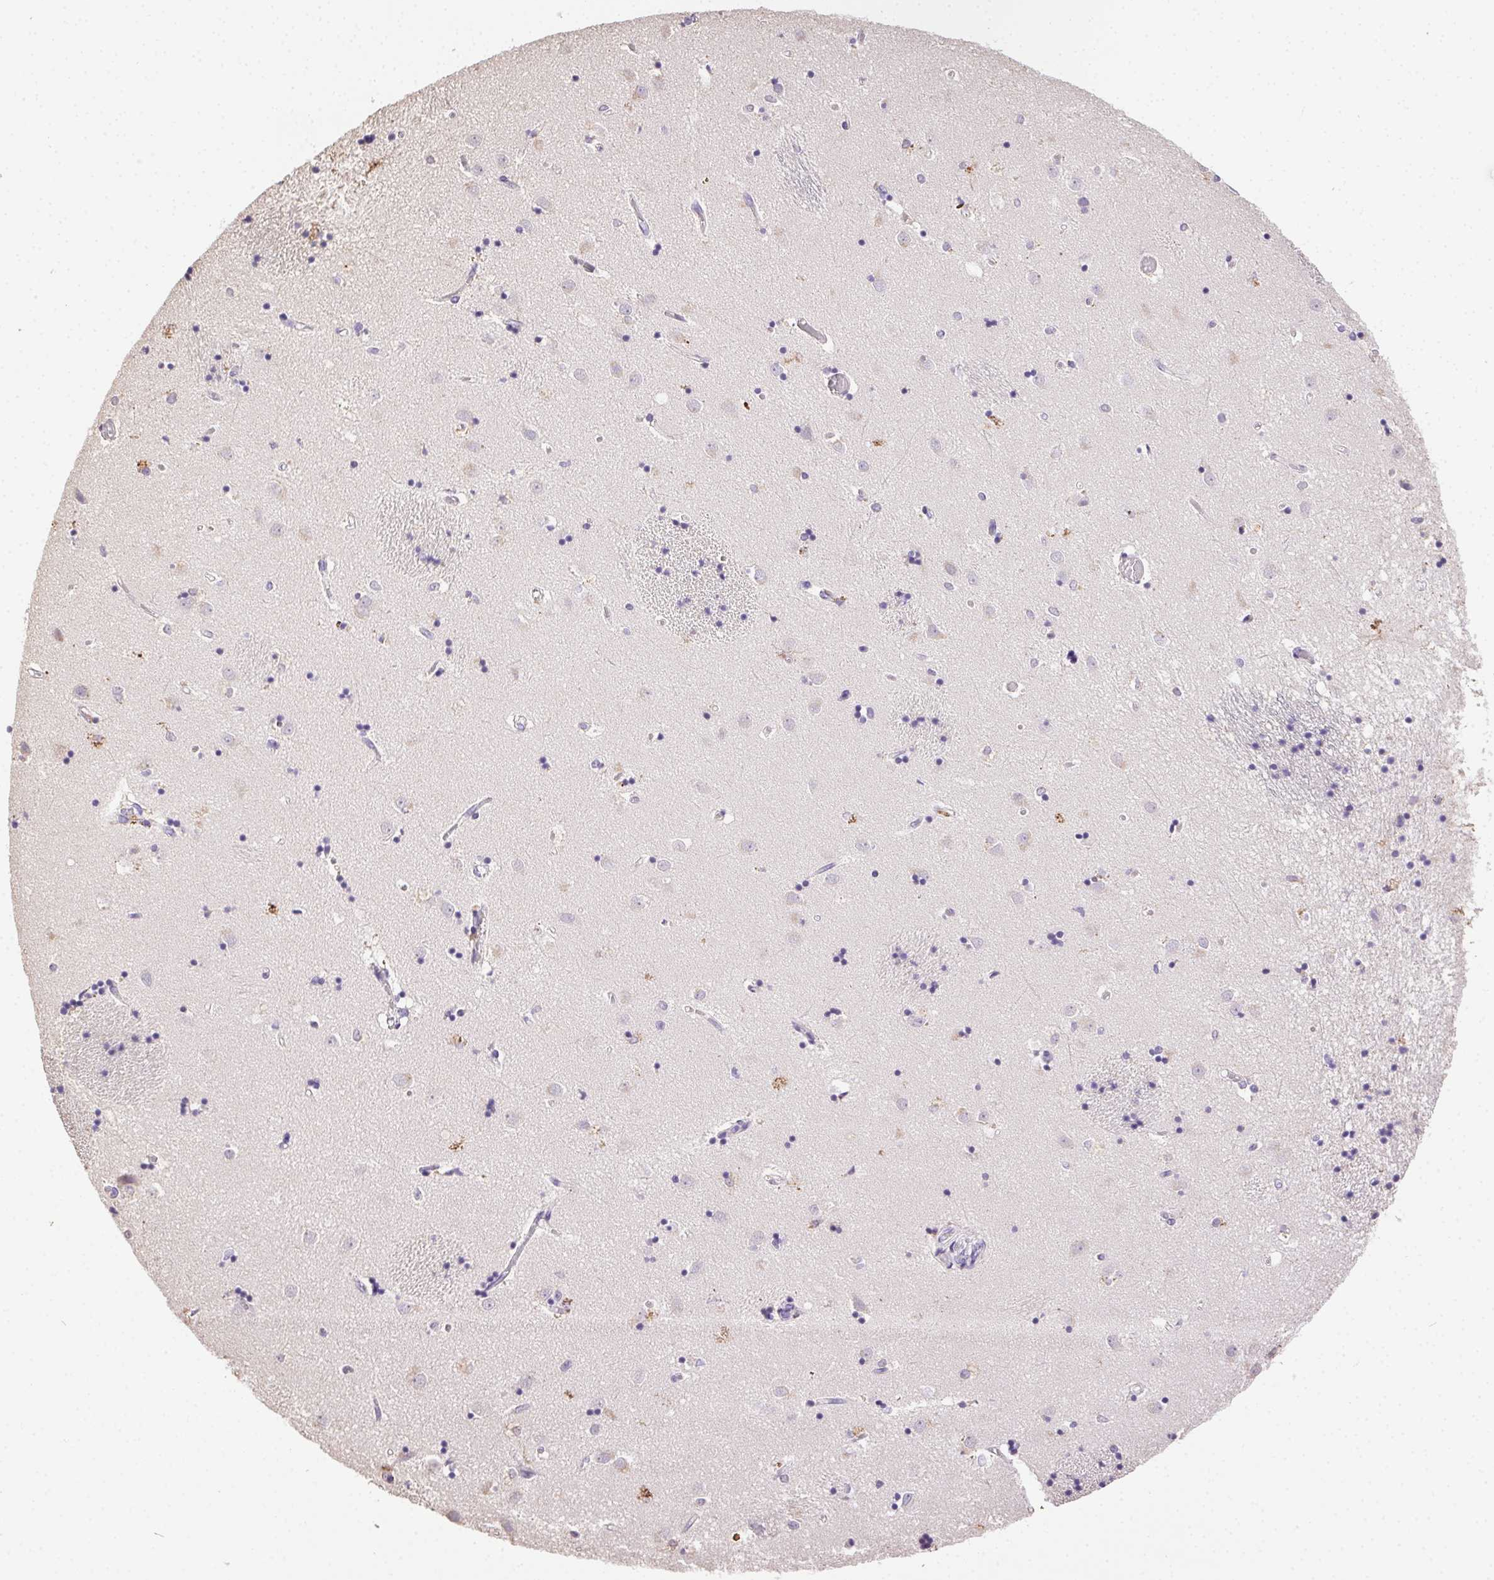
{"staining": {"intensity": "negative", "quantity": "none", "location": "none"}, "tissue": "caudate", "cell_type": "Glial cells", "image_type": "normal", "snomed": [{"axis": "morphology", "description": "Normal tissue, NOS"}, {"axis": "topography", "description": "Lateral ventricle wall"}], "caption": "The histopathology image displays no staining of glial cells in benign caudate. (DAB (3,3'-diaminobenzidine) immunohistochemistry (IHC) with hematoxylin counter stain).", "gene": "SYCE2", "patient": {"sex": "male", "age": 54}}